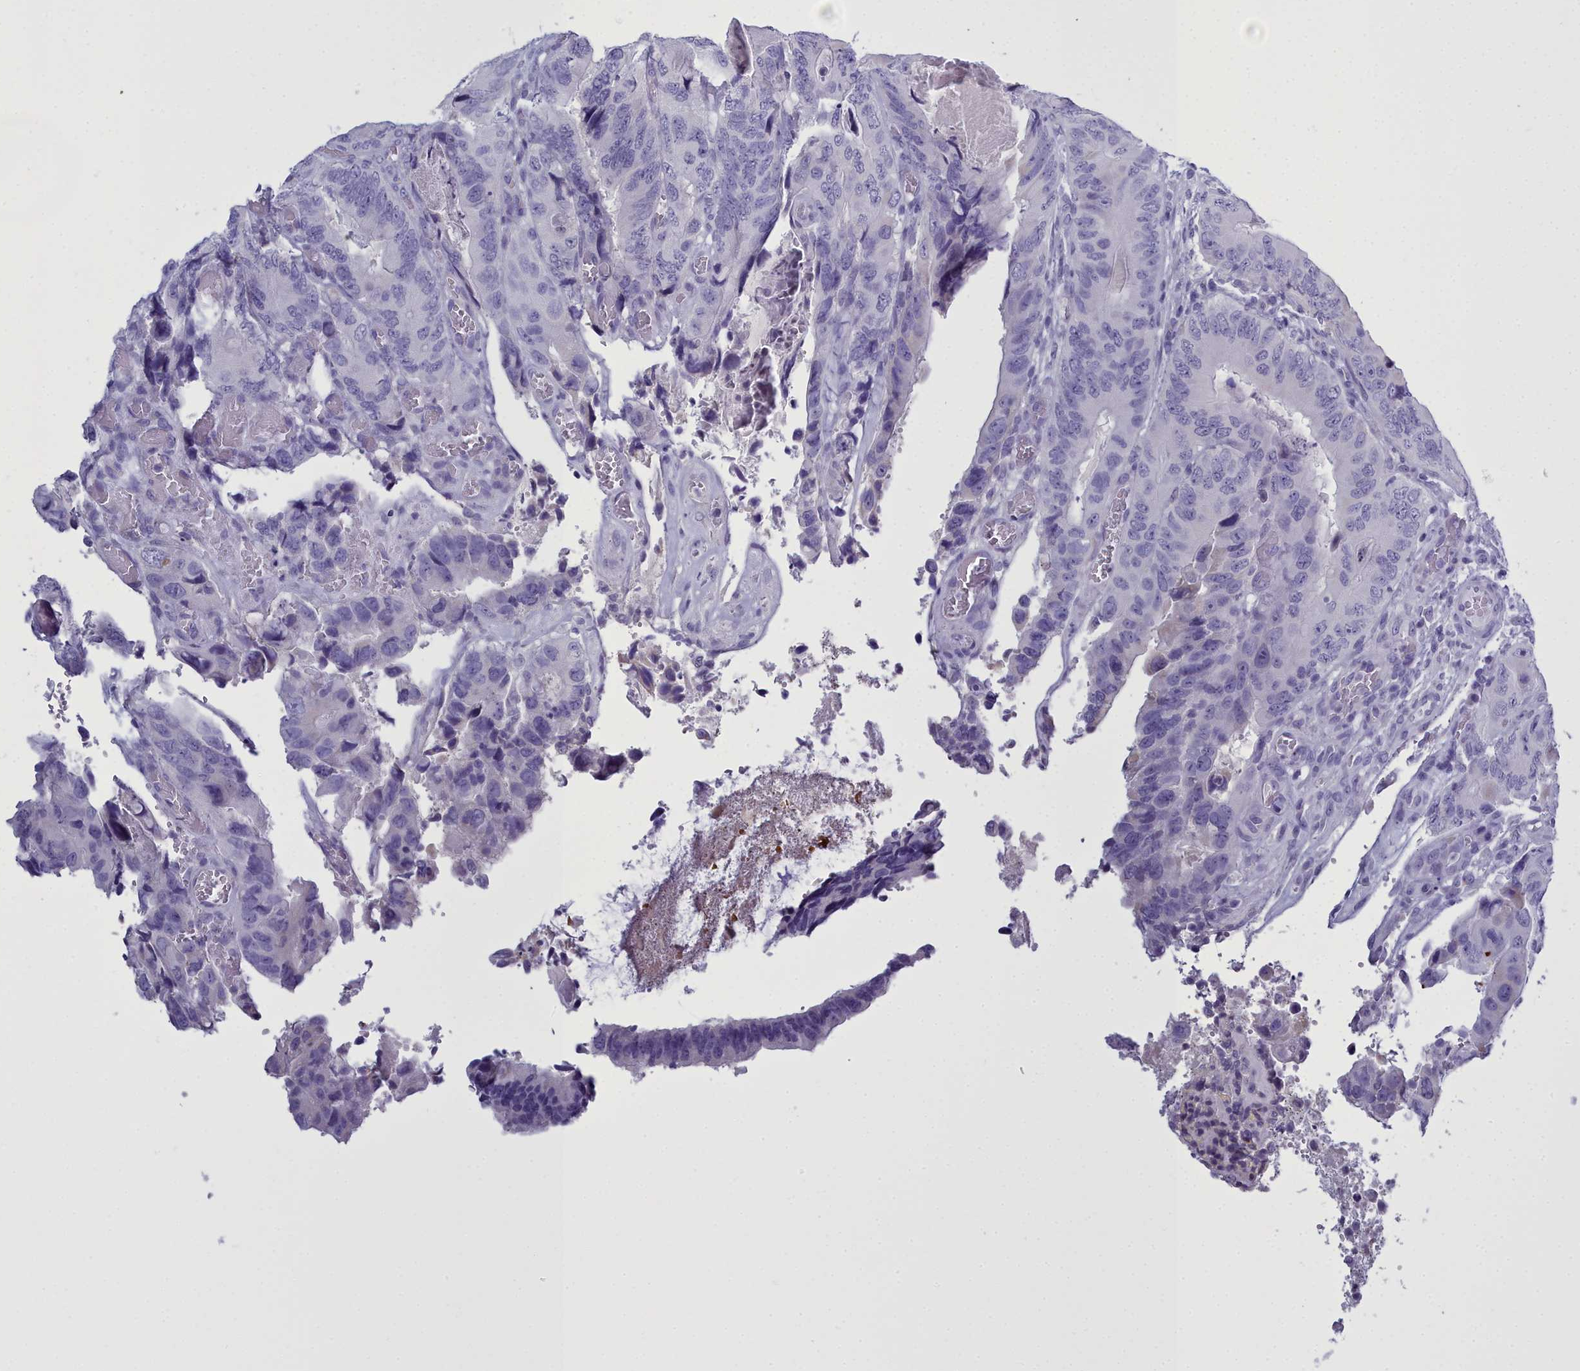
{"staining": {"intensity": "negative", "quantity": "none", "location": "none"}, "tissue": "colorectal cancer", "cell_type": "Tumor cells", "image_type": "cancer", "snomed": [{"axis": "morphology", "description": "Adenocarcinoma, NOS"}, {"axis": "topography", "description": "Colon"}], "caption": "Tumor cells are negative for brown protein staining in colorectal cancer.", "gene": "MAP6", "patient": {"sex": "male", "age": 84}}